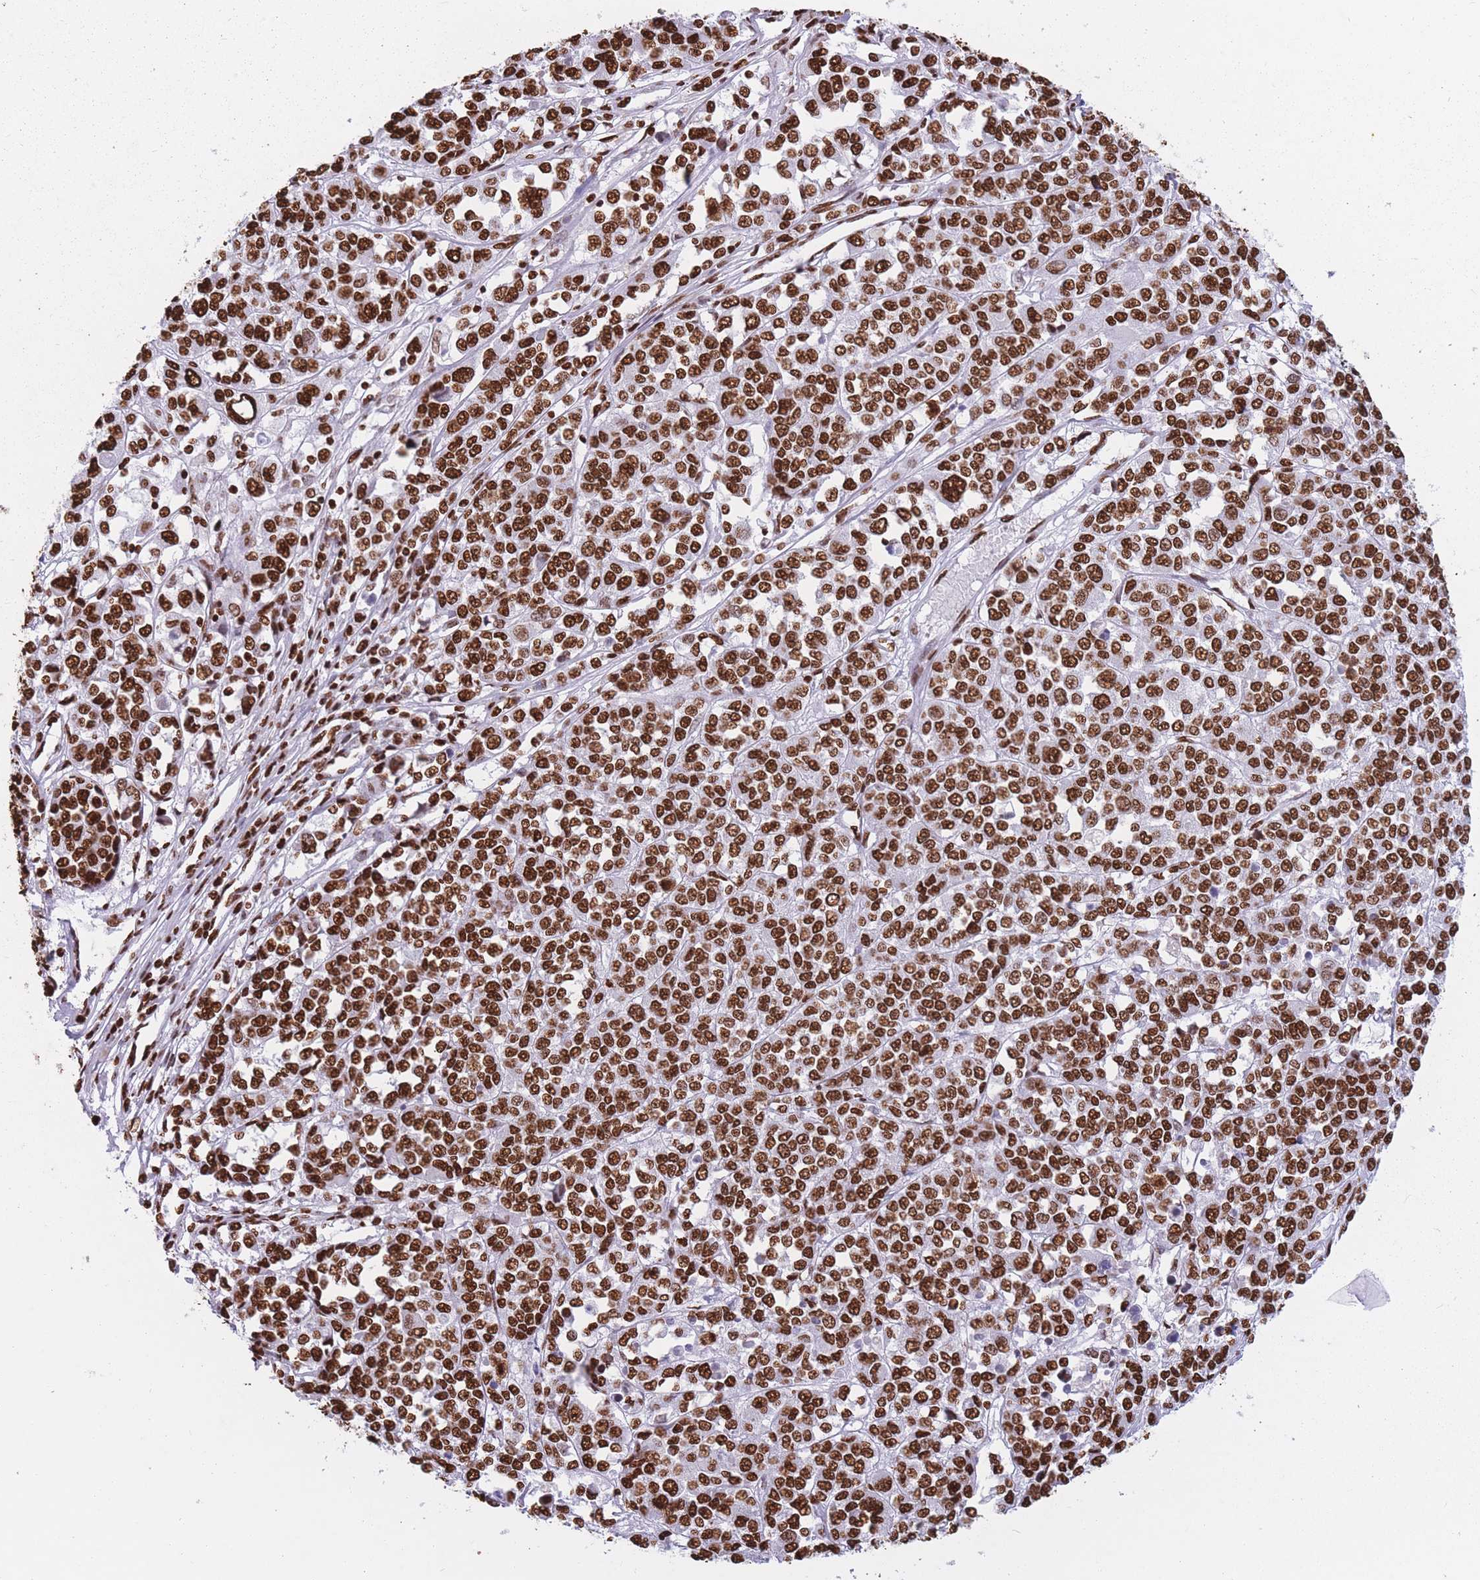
{"staining": {"intensity": "strong", "quantity": ">75%", "location": "nuclear"}, "tissue": "melanoma", "cell_type": "Tumor cells", "image_type": "cancer", "snomed": [{"axis": "morphology", "description": "Malignant melanoma, Metastatic site"}, {"axis": "topography", "description": "Lymph node"}], "caption": "Immunohistochemical staining of human melanoma reveals strong nuclear protein staining in about >75% of tumor cells.", "gene": "HNRNPUL1", "patient": {"sex": "male", "age": 44}}